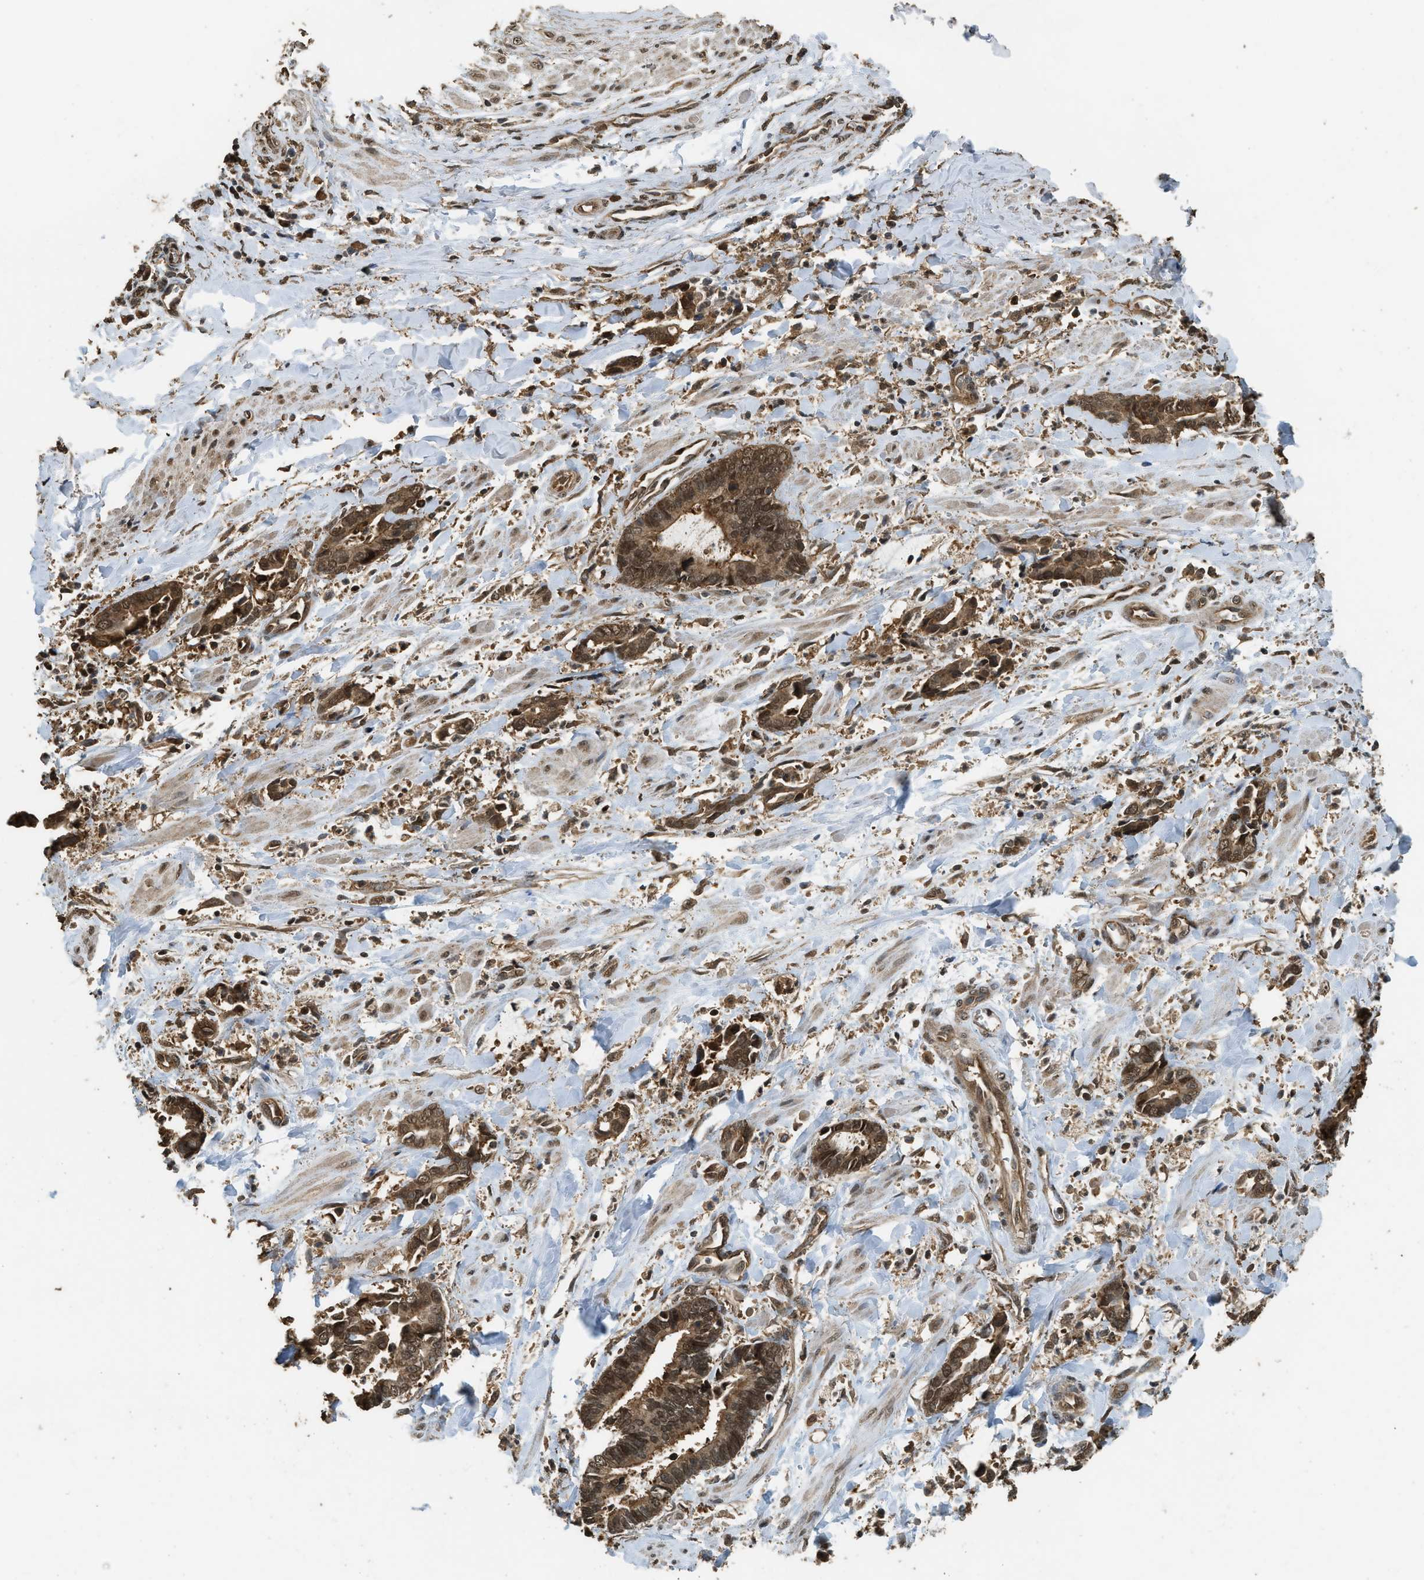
{"staining": {"intensity": "strong", "quantity": ">75%", "location": "cytoplasmic/membranous"}, "tissue": "cervical cancer", "cell_type": "Tumor cells", "image_type": "cancer", "snomed": [{"axis": "morphology", "description": "Adenocarcinoma, NOS"}, {"axis": "topography", "description": "Cervix"}], "caption": "Strong cytoplasmic/membranous expression for a protein is appreciated in approximately >75% of tumor cells of adenocarcinoma (cervical) using immunohistochemistry.", "gene": "MYBL2", "patient": {"sex": "female", "age": 44}}